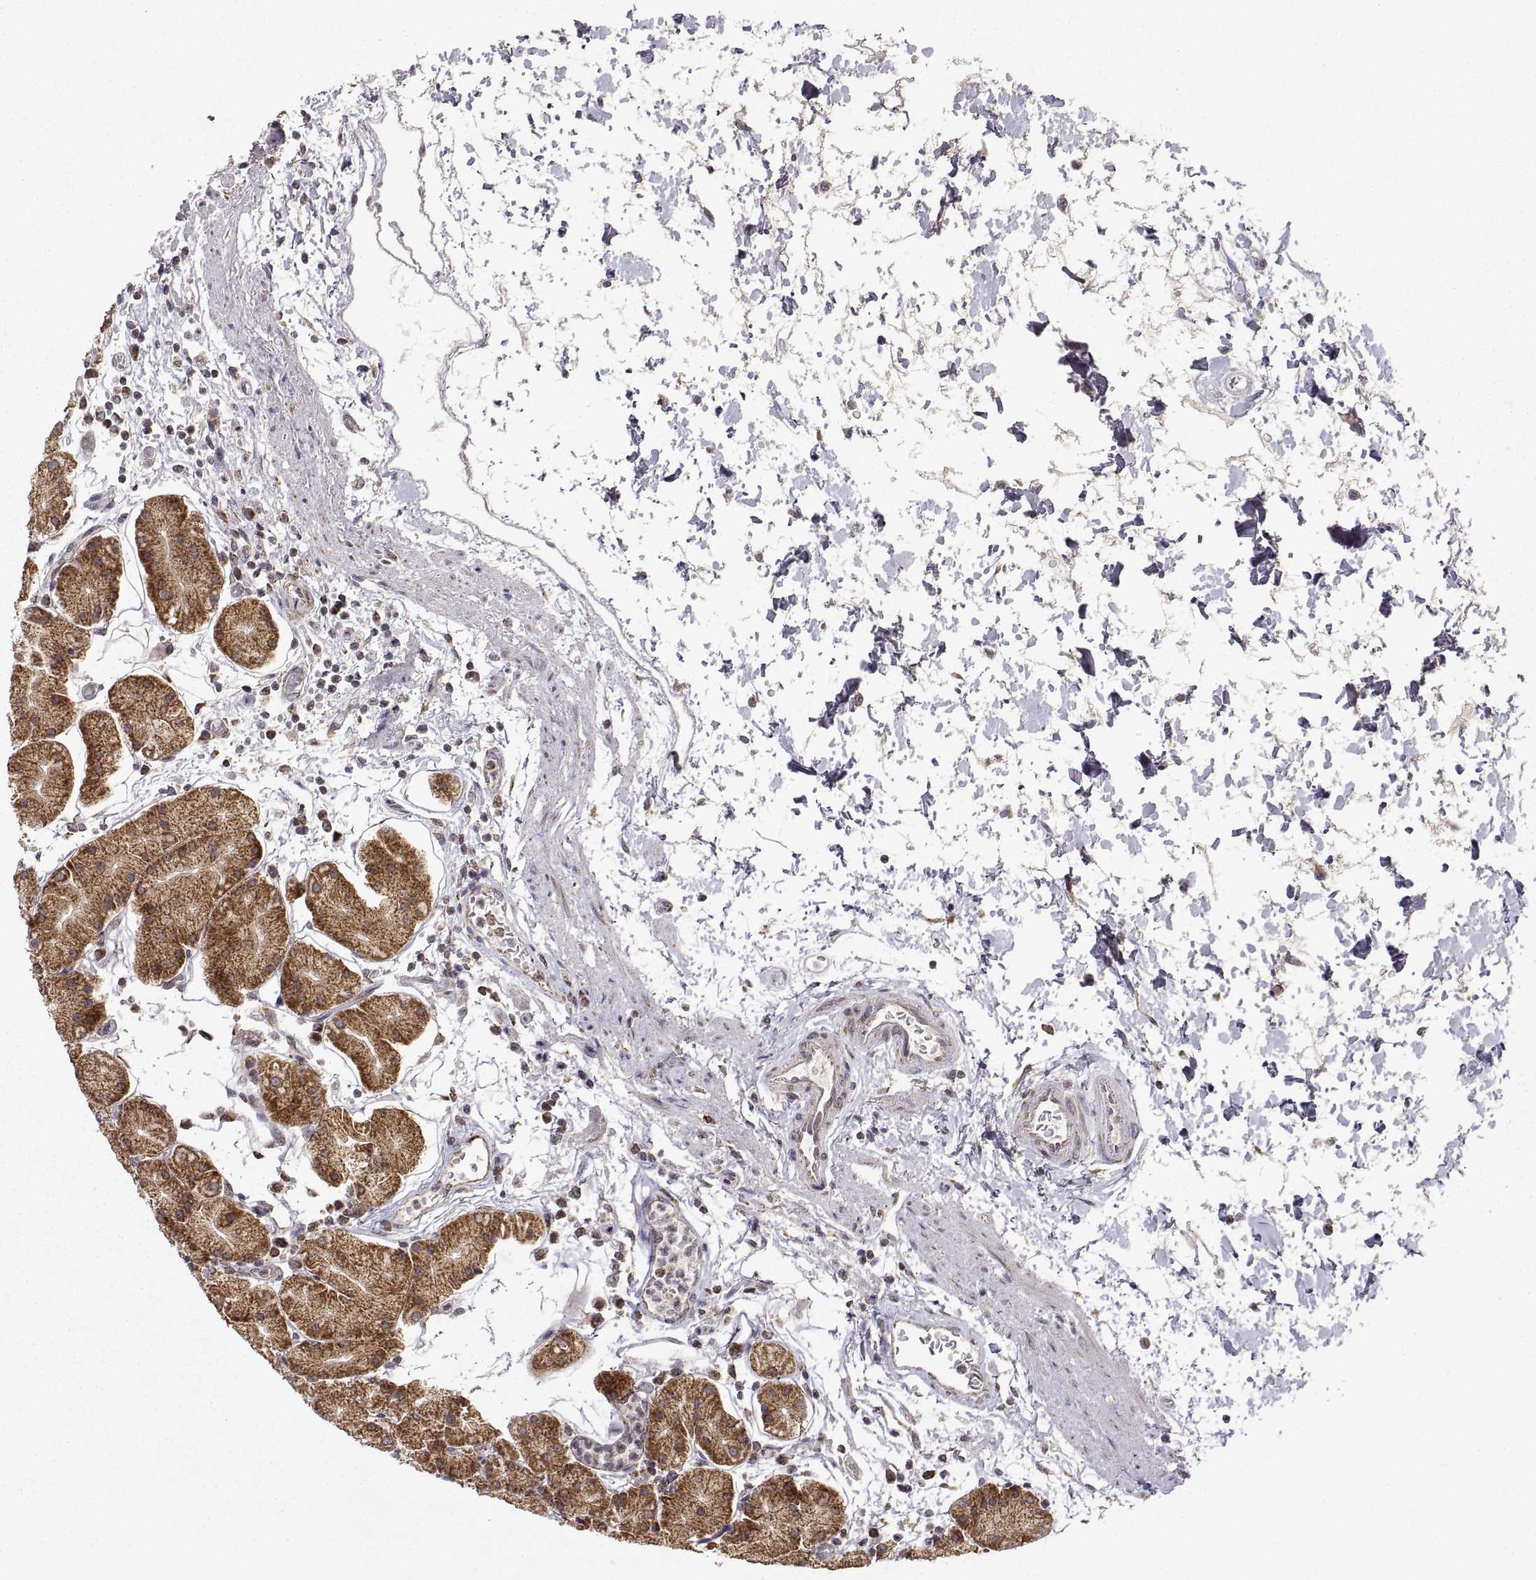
{"staining": {"intensity": "strong", "quantity": ">75%", "location": "cytoplasmic/membranous"}, "tissue": "stomach", "cell_type": "Glandular cells", "image_type": "normal", "snomed": [{"axis": "morphology", "description": "Normal tissue, NOS"}, {"axis": "topography", "description": "Stomach"}], "caption": "Protein staining of benign stomach demonstrates strong cytoplasmic/membranous expression in about >75% of glandular cells. The protein of interest is shown in brown color, while the nuclei are stained blue.", "gene": "MANBAL", "patient": {"sex": "male", "age": 54}}